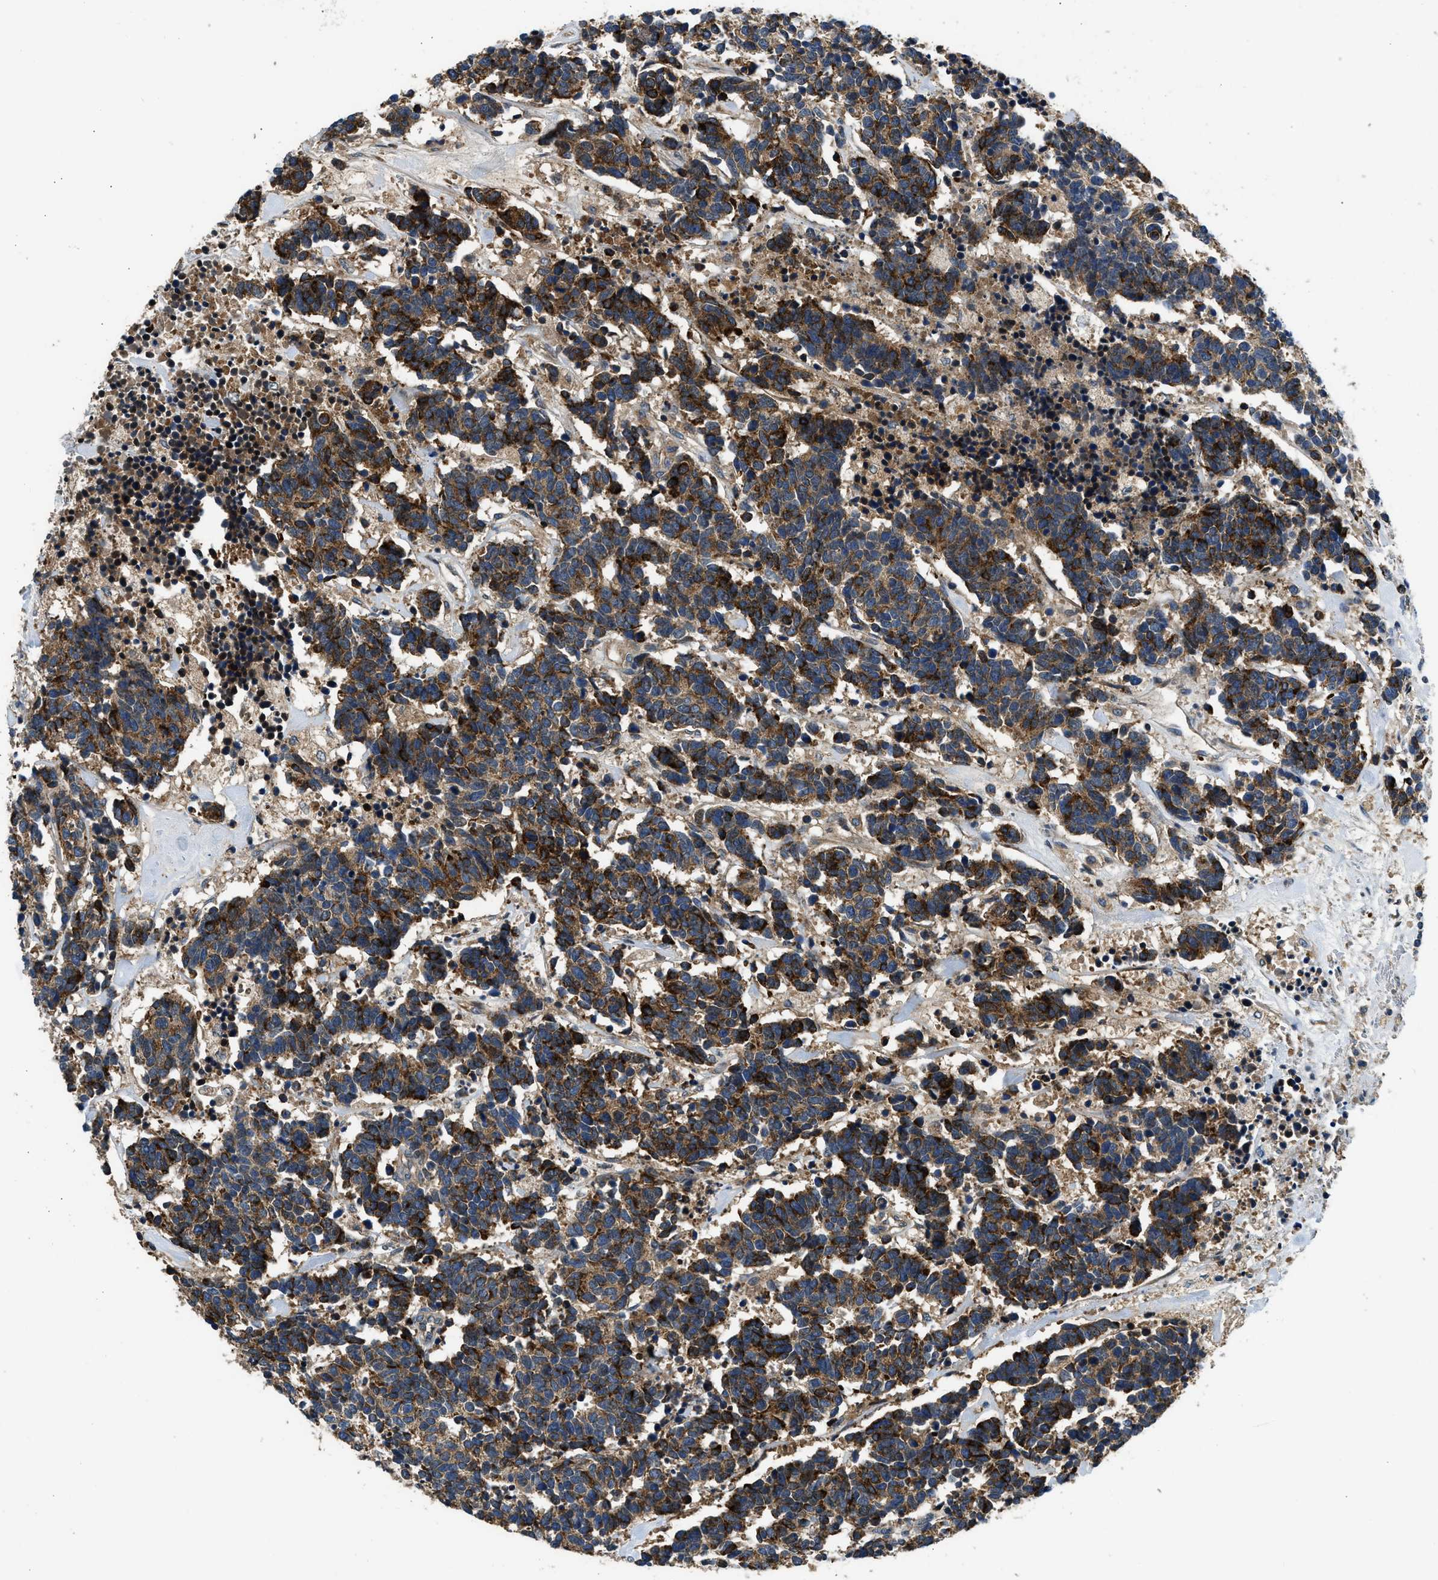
{"staining": {"intensity": "strong", "quantity": ">75%", "location": "cytoplasmic/membranous"}, "tissue": "carcinoid", "cell_type": "Tumor cells", "image_type": "cancer", "snomed": [{"axis": "morphology", "description": "Carcinoma, NOS"}, {"axis": "morphology", "description": "Carcinoid, malignant, NOS"}, {"axis": "topography", "description": "Urinary bladder"}], "caption": "Brown immunohistochemical staining in carcinoid reveals strong cytoplasmic/membranous positivity in about >75% of tumor cells.", "gene": "IL3RA", "patient": {"sex": "male", "age": 57}}